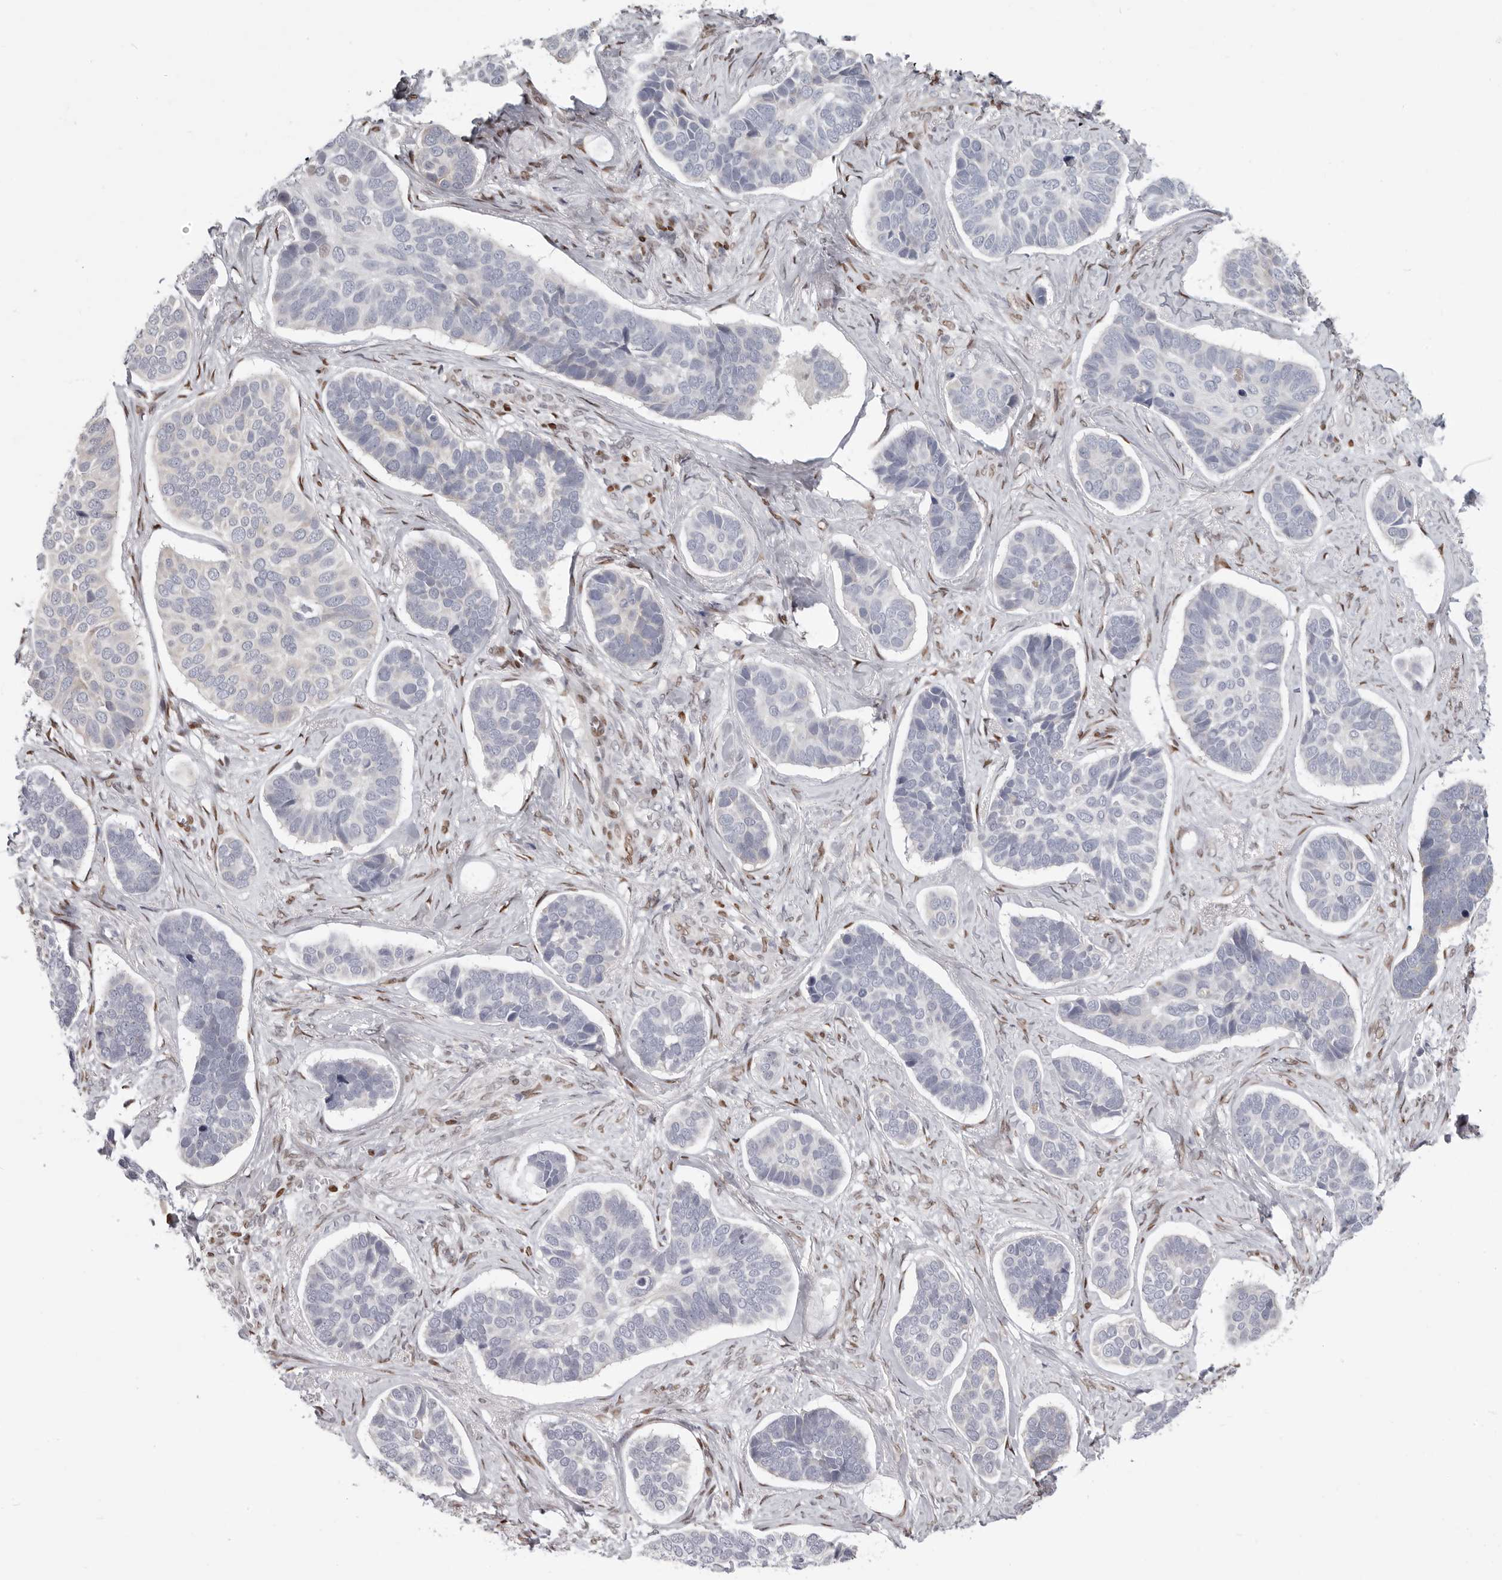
{"staining": {"intensity": "negative", "quantity": "none", "location": "none"}, "tissue": "skin cancer", "cell_type": "Tumor cells", "image_type": "cancer", "snomed": [{"axis": "morphology", "description": "Basal cell carcinoma"}, {"axis": "topography", "description": "Skin"}], "caption": "IHC histopathology image of human basal cell carcinoma (skin) stained for a protein (brown), which demonstrates no staining in tumor cells.", "gene": "SRP19", "patient": {"sex": "male", "age": 62}}